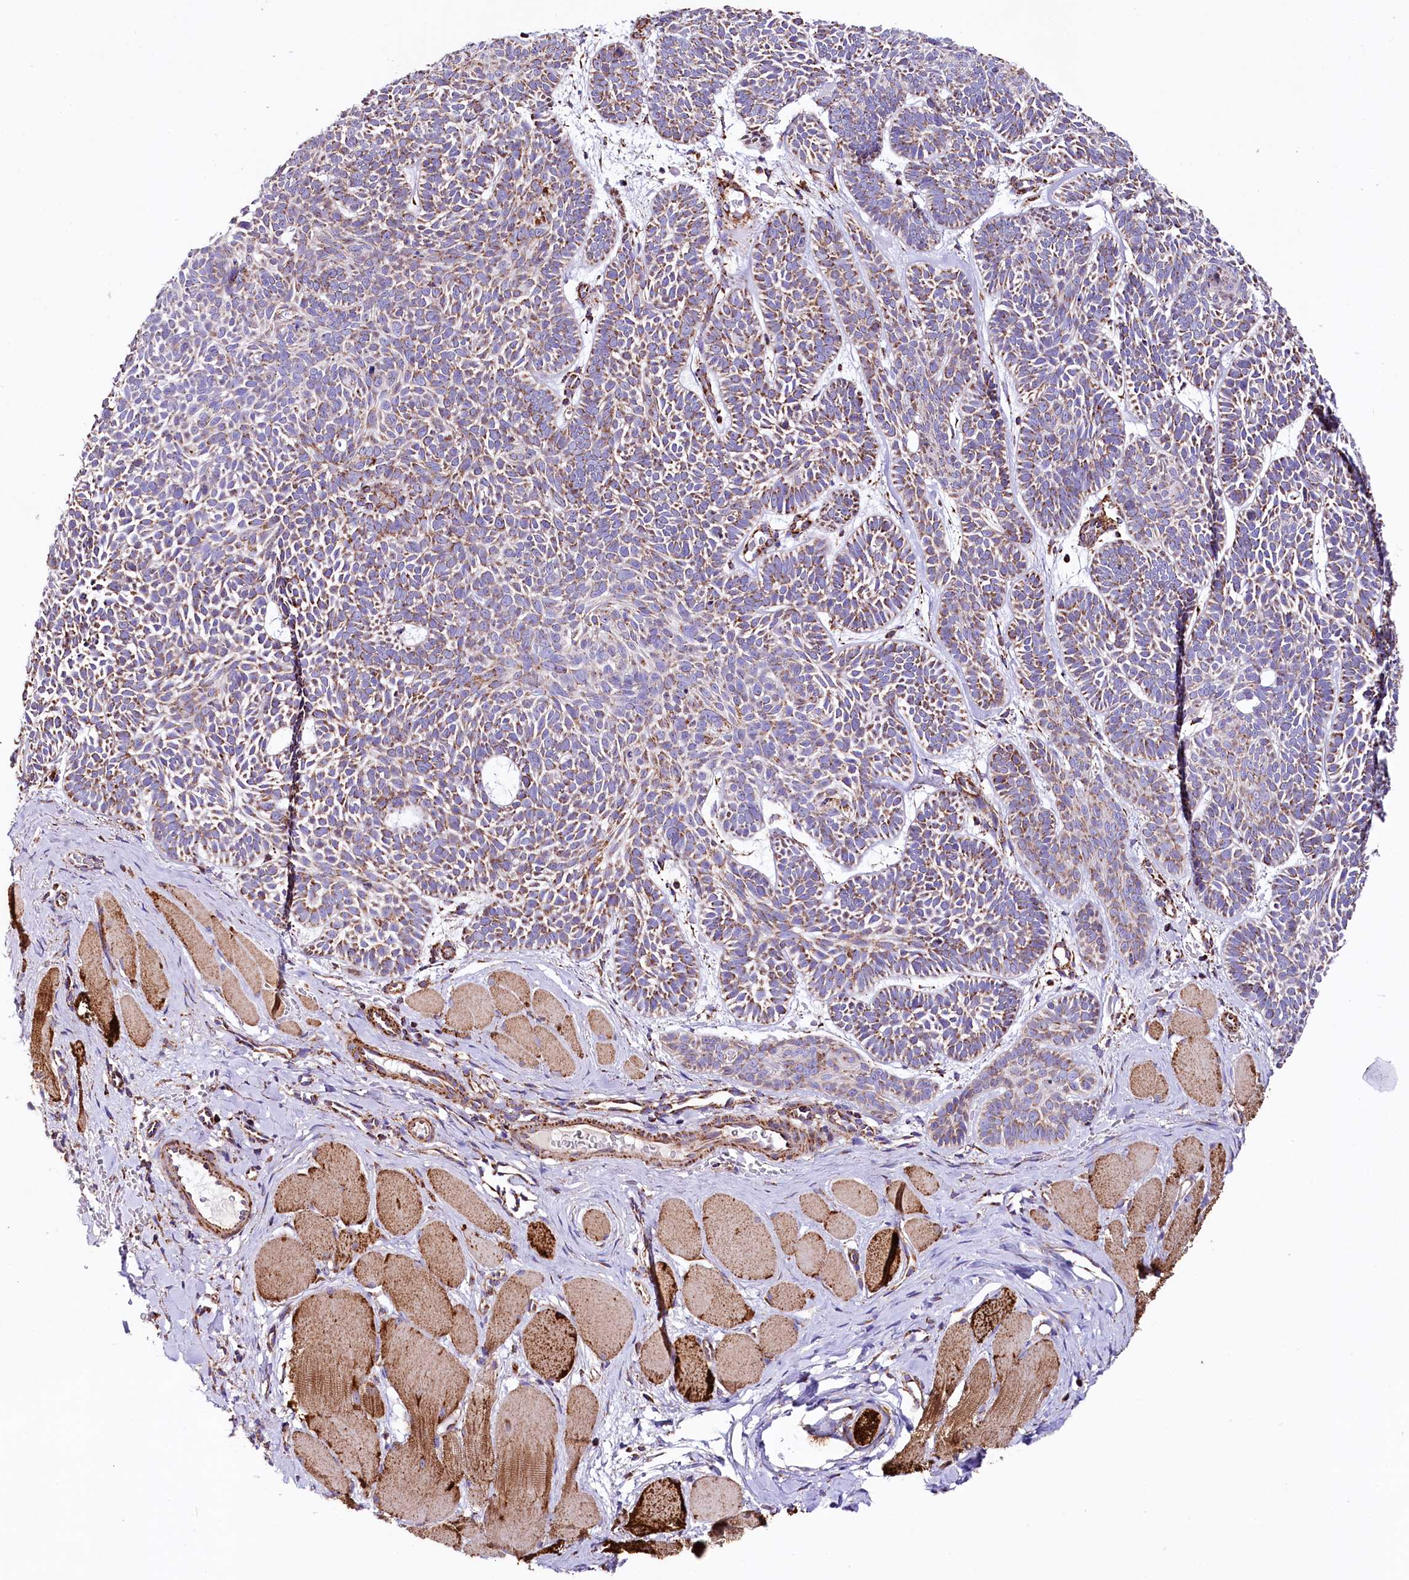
{"staining": {"intensity": "moderate", "quantity": ">75%", "location": "cytoplasmic/membranous"}, "tissue": "skin cancer", "cell_type": "Tumor cells", "image_type": "cancer", "snomed": [{"axis": "morphology", "description": "Basal cell carcinoma"}, {"axis": "topography", "description": "Skin"}], "caption": "Immunohistochemistry (IHC) (DAB (3,3'-diaminobenzidine)) staining of skin basal cell carcinoma exhibits moderate cytoplasmic/membranous protein positivity in about >75% of tumor cells. (IHC, brightfield microscopy, high magnification).", "gene": "APLP2", "patient": {"sex": "male", "age": 85}}